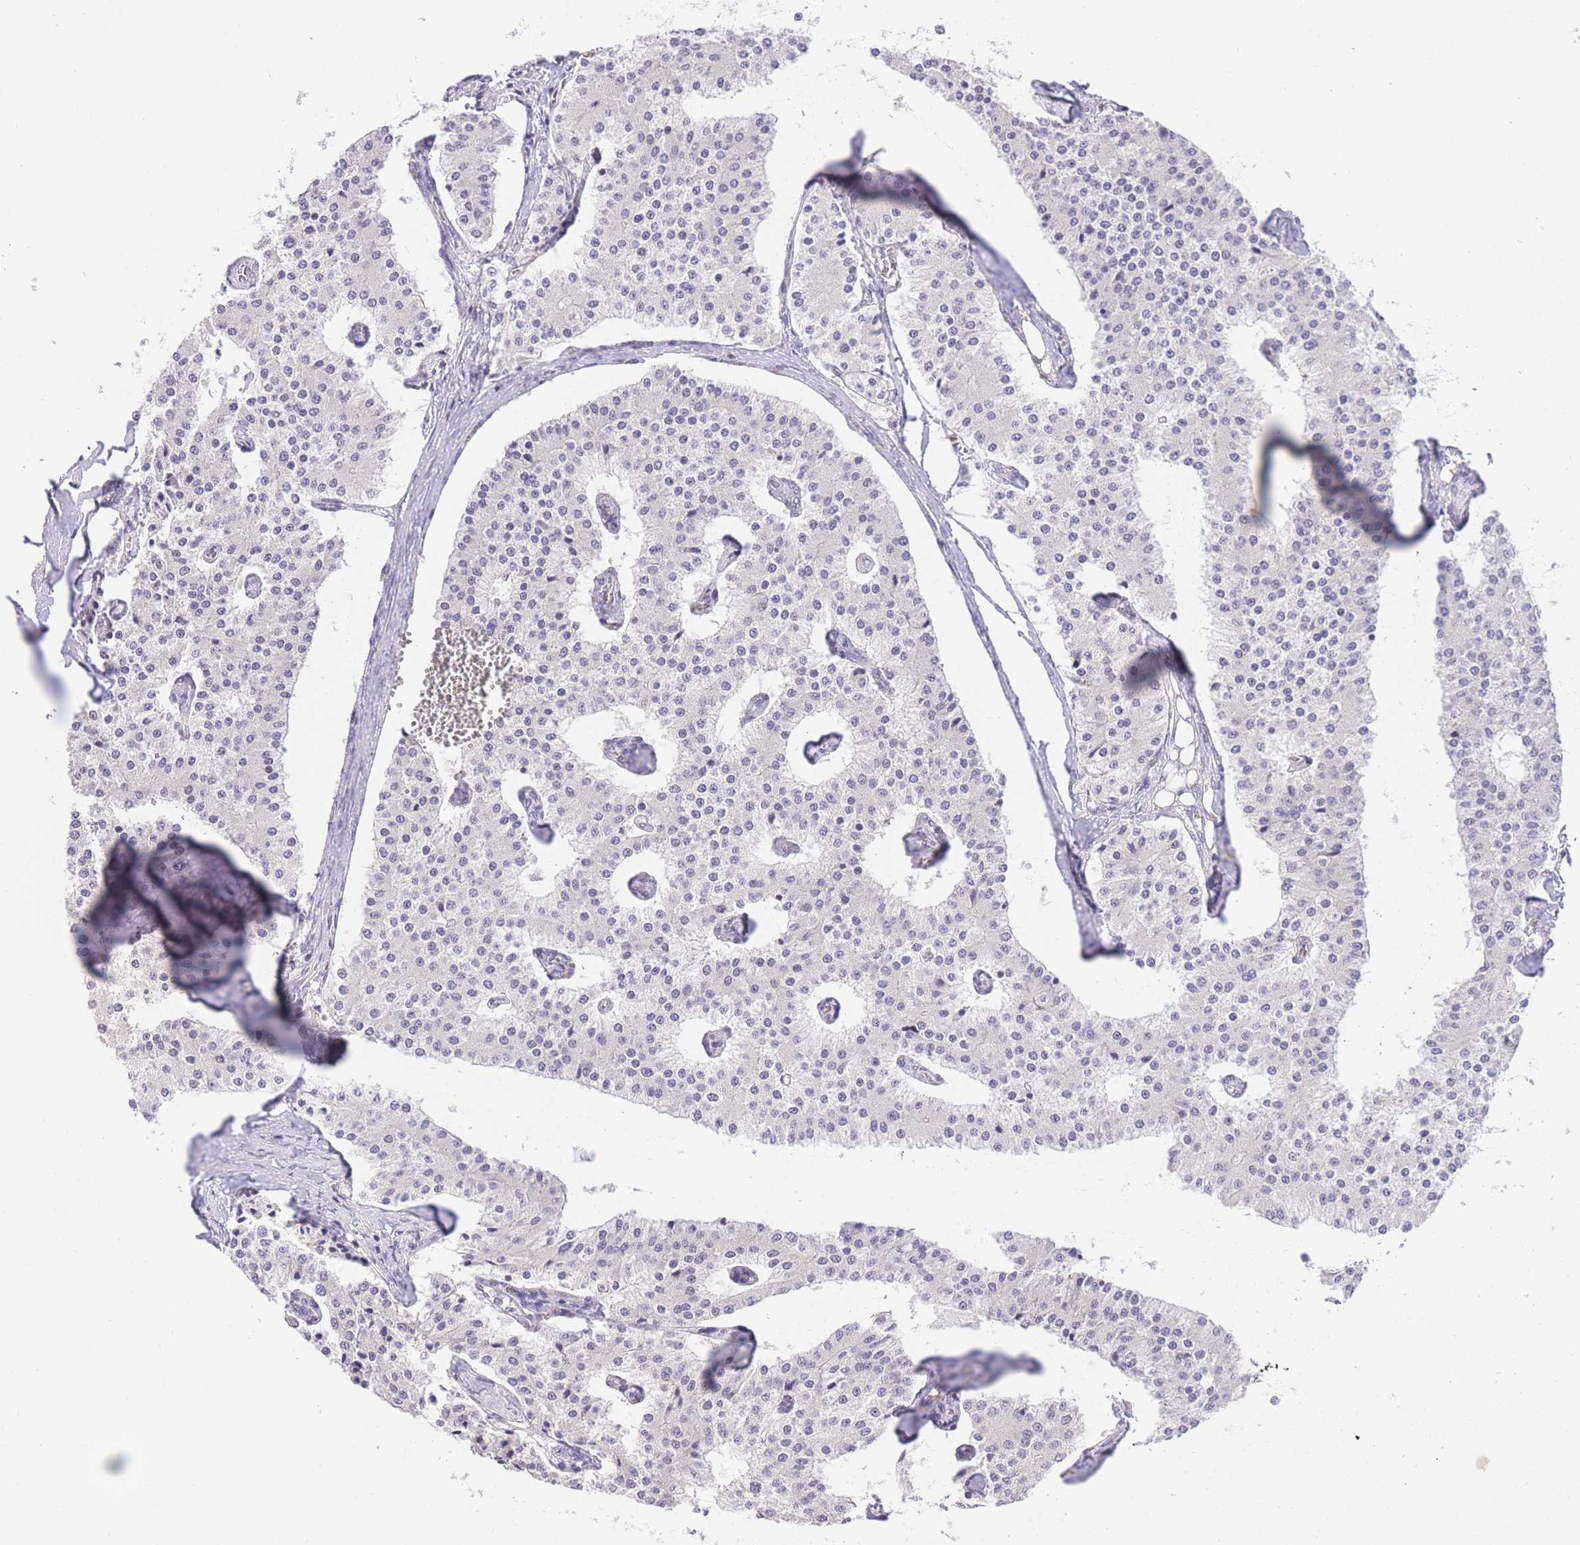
{"staining": {"intensity": "negative", "quantity": "none", "location": "none"}, "tissue": "carcinoid", "cell_type": "Tumor cells", "image_type": "cancer", "snomed": [{"axis": "morphology", "description": "Carcinoid, malignant, NOS"}, {"axis": "topography", "description": "Colon"}], "caption": "An IHC histopathology image of carcinoid is shown. There is no staining in tumor cells of carcinoid.", "gene": "STK39", "patient": {"sex": "female", "age": 52}}